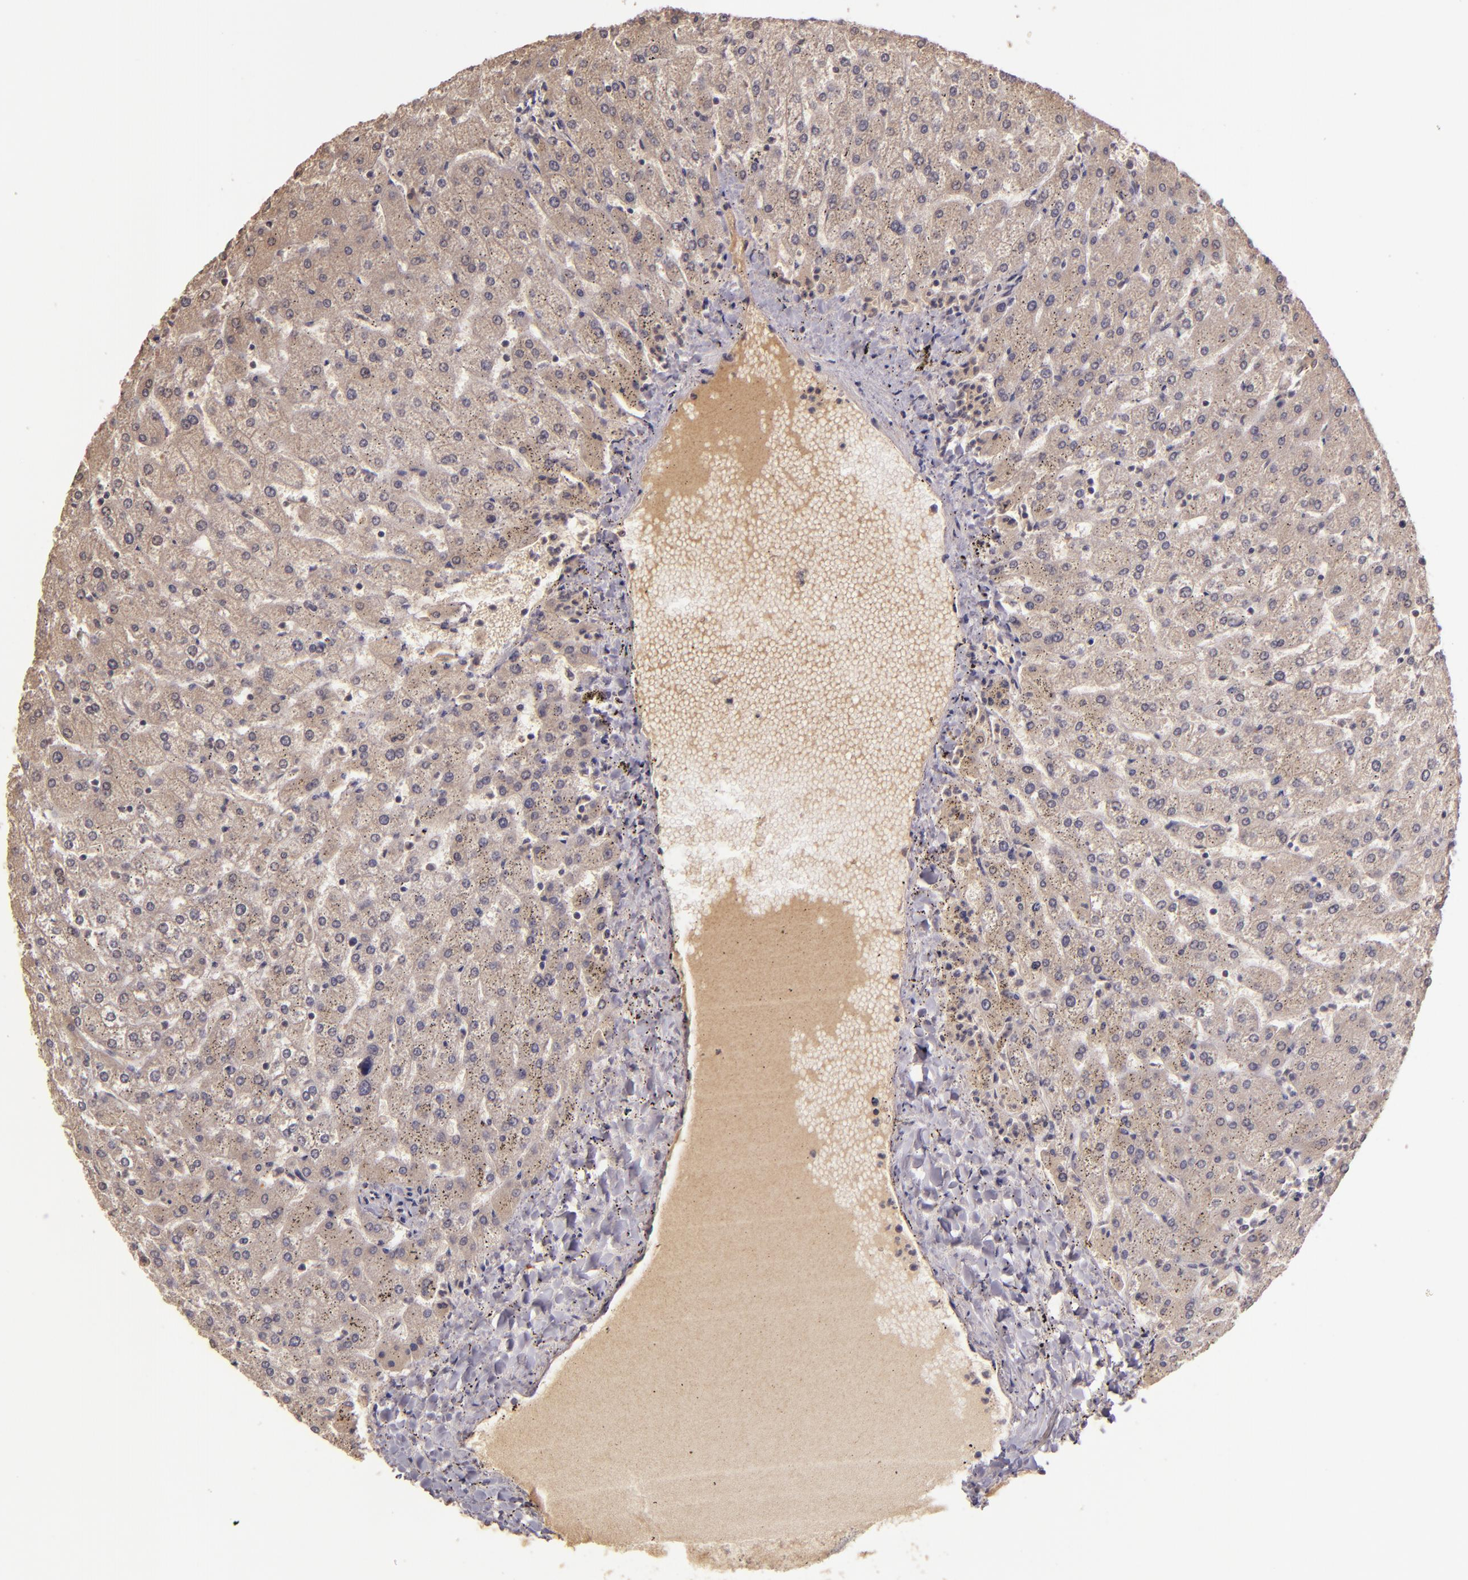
{"staining": {"intensity": "negative", "quantity": "none", "location": "none"}, "tissue": "liver", "cell_type": "Cholangiocytes", "image_type": "normal", "snomed": [{"axis": "morphology", "description": "Normal tissue, NOS"}, {"axis": "topography", "description": "Liver"}], "caption": "Liver stained for a protein using immunohistochemistry (IHC) reveals no expression cholangiocytes.", "gene": "ABL1", "patient": {"sex": "female", "age": 32}}